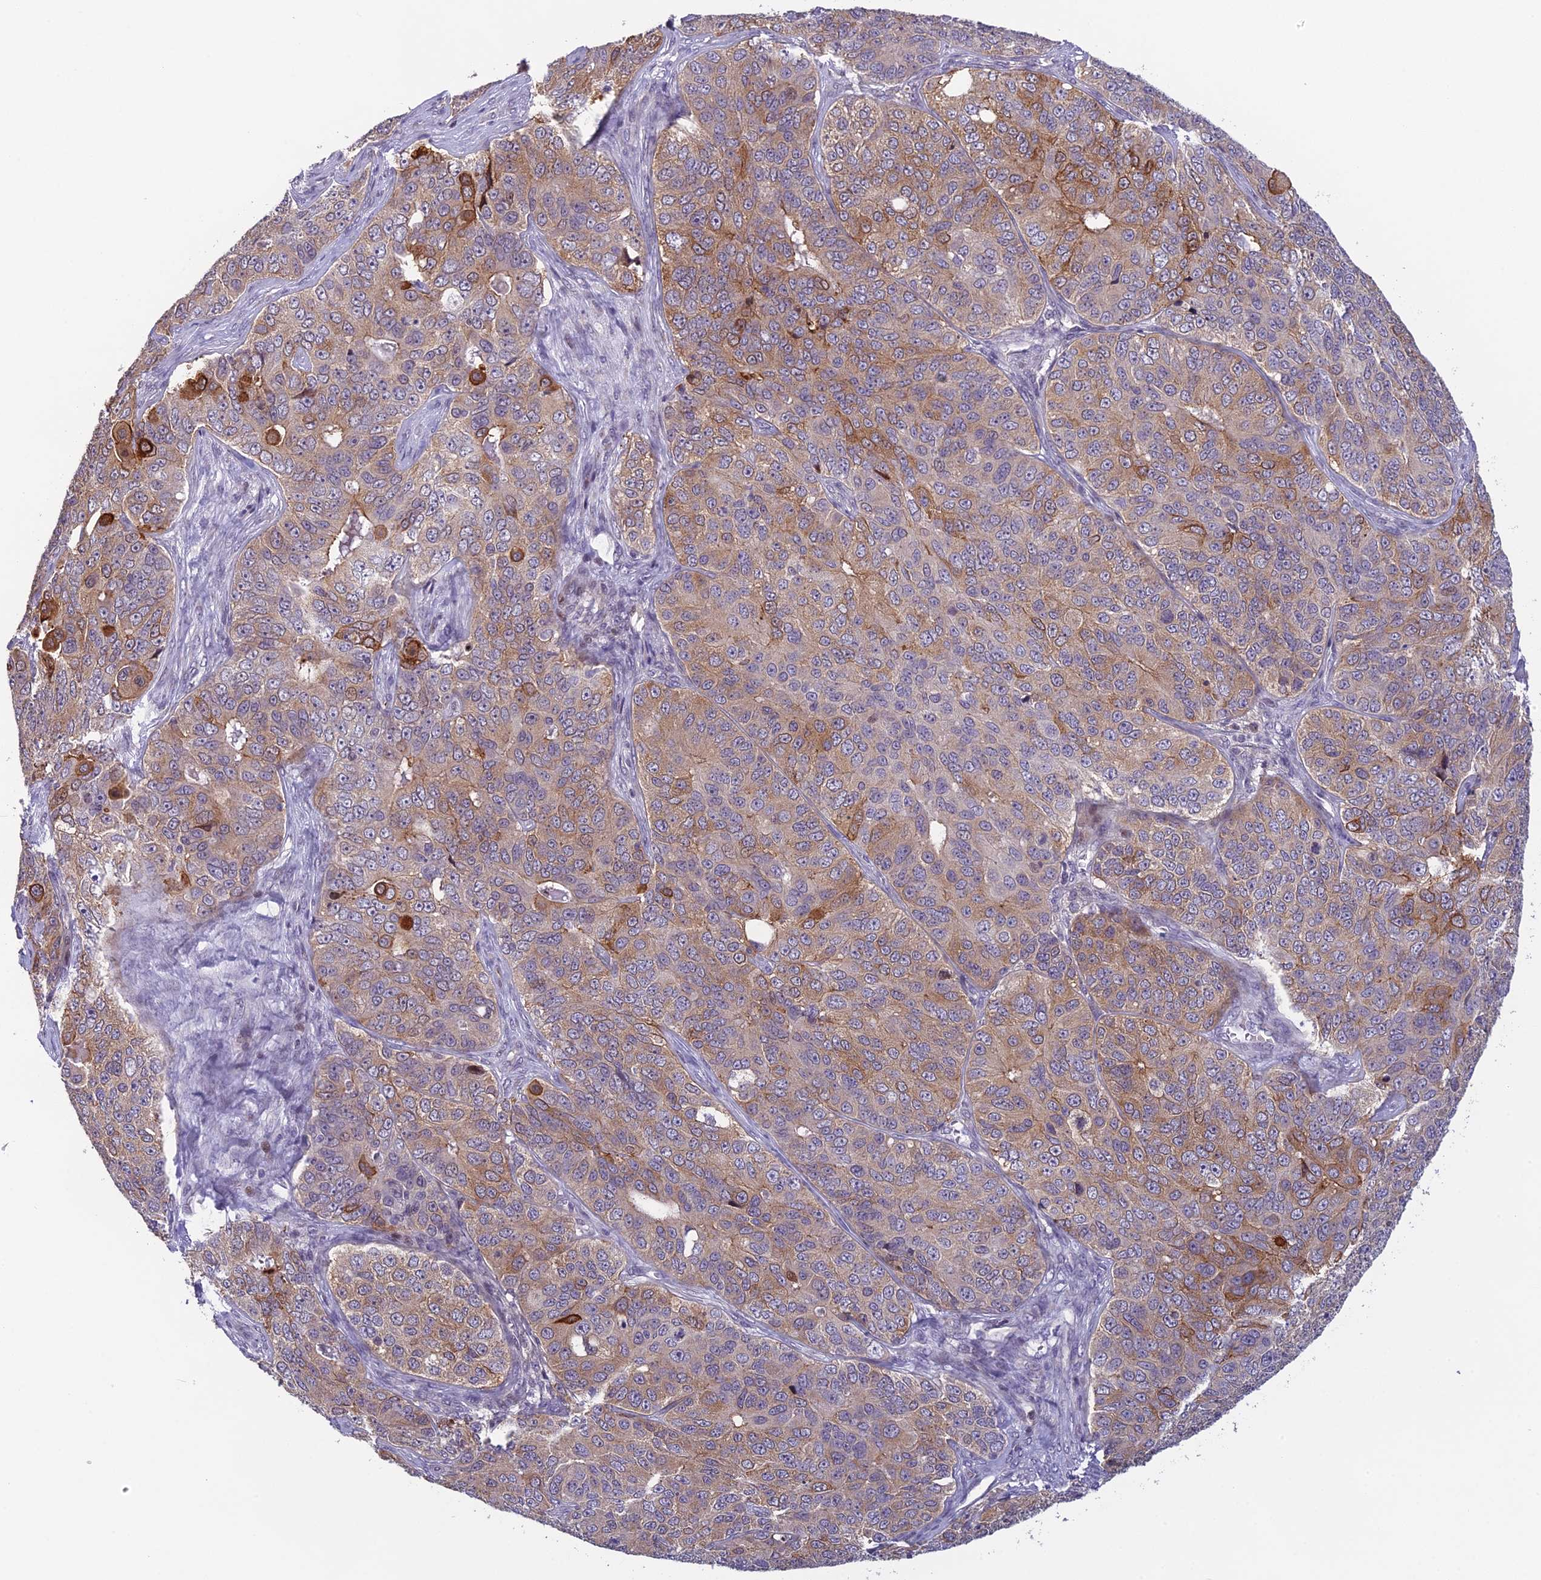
{"staining": {"intensity": "moderate", "quantity": ">75%", "location": "cytoplasmic/membranous"}, "tissue": "ovarian cancer", "cell_type": "Tumor cells", "image_type": "cancer", "snomed": [{"axis": "morphology", "description": "Carcinoma, endometroid"}, {"axis": "topography", "description": "Ovary"}], "caption": "Immunohistochemical staining of ovarian endometroid carcinoma exhibits medium levels of moderate cytoplasmic/membranous expression in about >75% of tumor cells.", "gene": "TMEM134", "patient": {"sex": "female", "age": 51}}